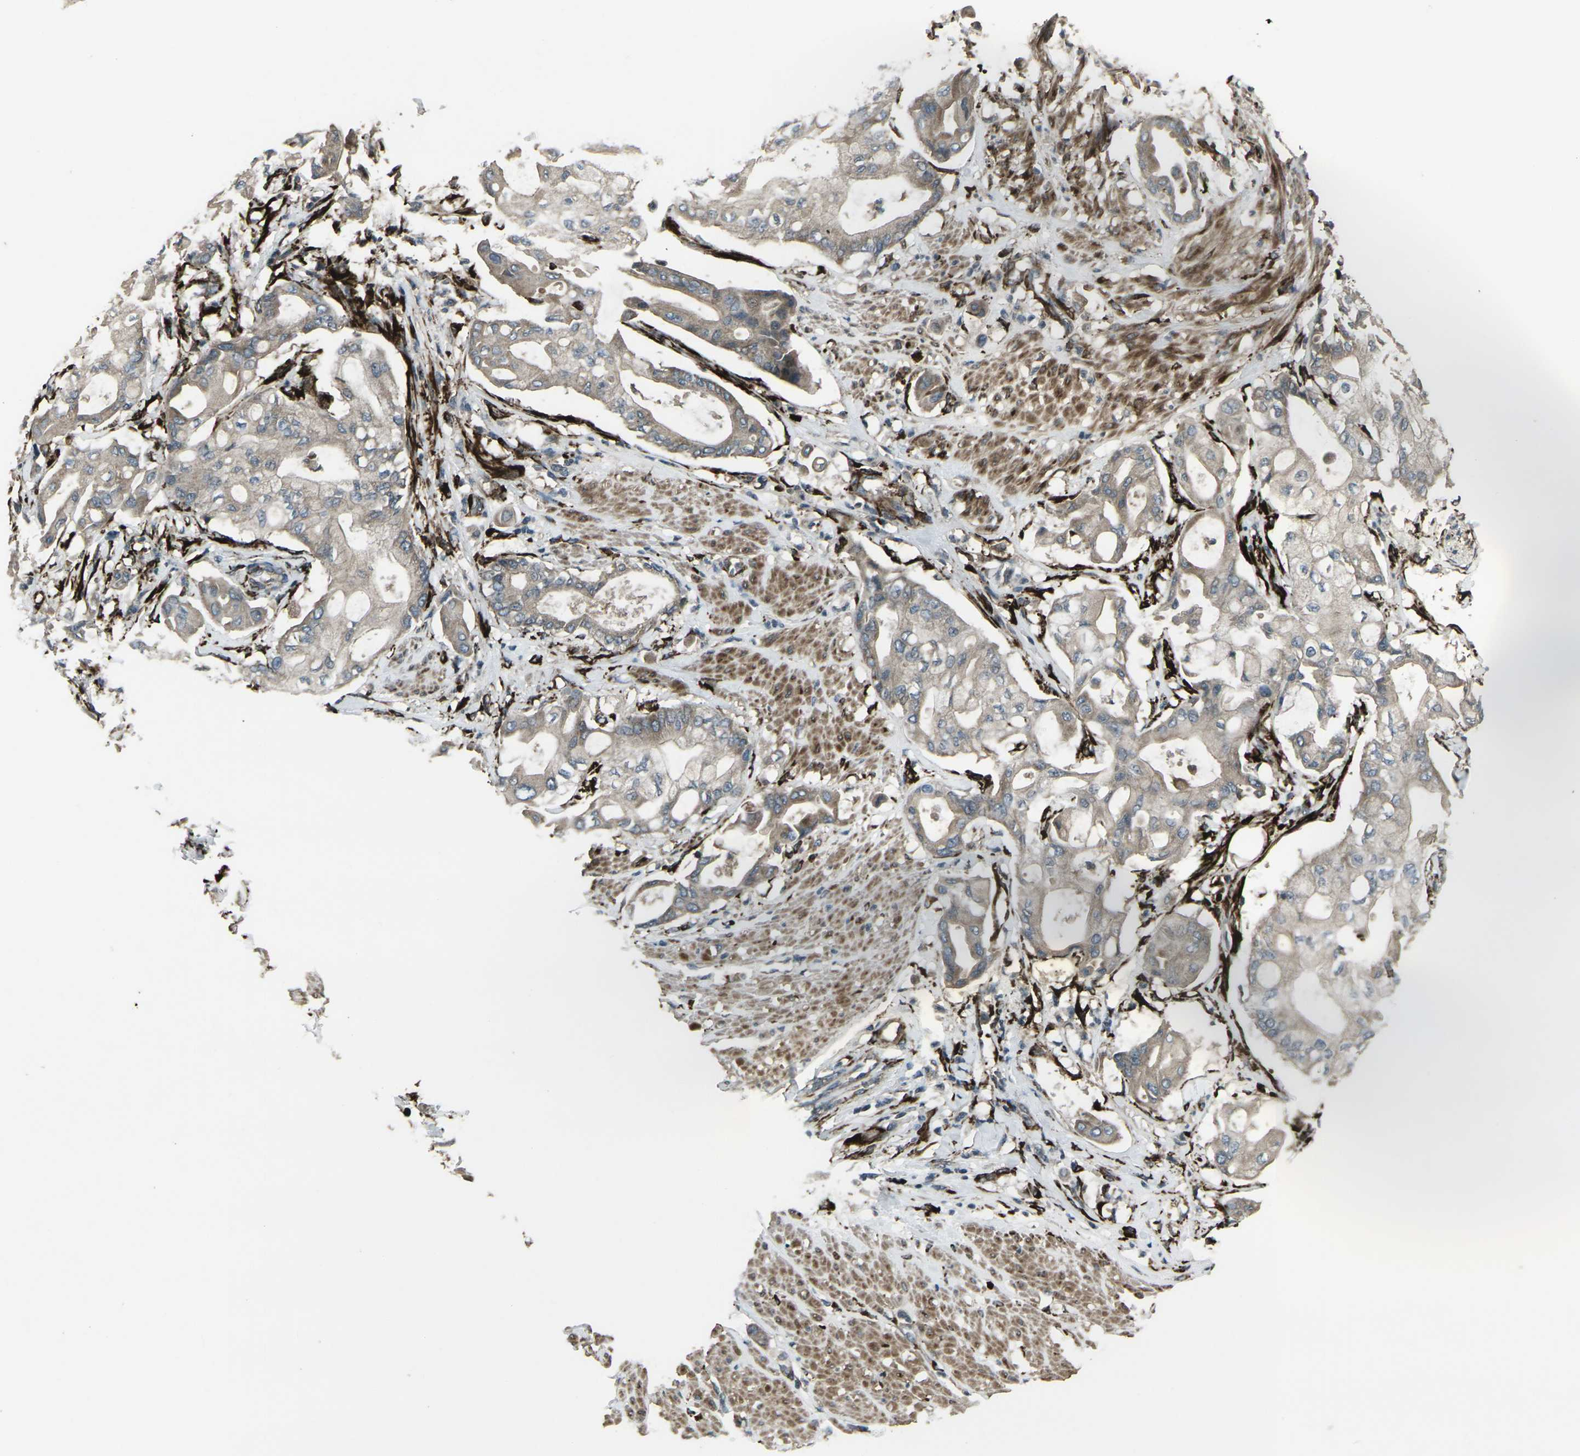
{"staining": {"intensity": "weak", "quantity": ">75%", "location": "cytoplasmic/membranous"}, "tissue": "pancreatic cancer", "cell_type": "Tumor cells", "image_type": "cancer", "snomed": [{"axis": "morphology", "description": "Adenocarcinoma, NOS"}, {"axis": "morphology", "description": "Adenocarcinoma, metastatic, NOS"}, {"axis": "topography", "description": "Lymph node"}, {"axis": "topography", "description": "Pancreas"}, {"axis": "topography", "description": "Duodenum"}], "caption": "A high-resolution histopathology image shows immunohistochemistry (IHC) staining of pancreatic cancer, which exhibits weak cytoplasmic/membranous staining in about >75% of tumor cells.", "gene": "LSMEM1", "patient": {"sex": "female", "age": 64}}